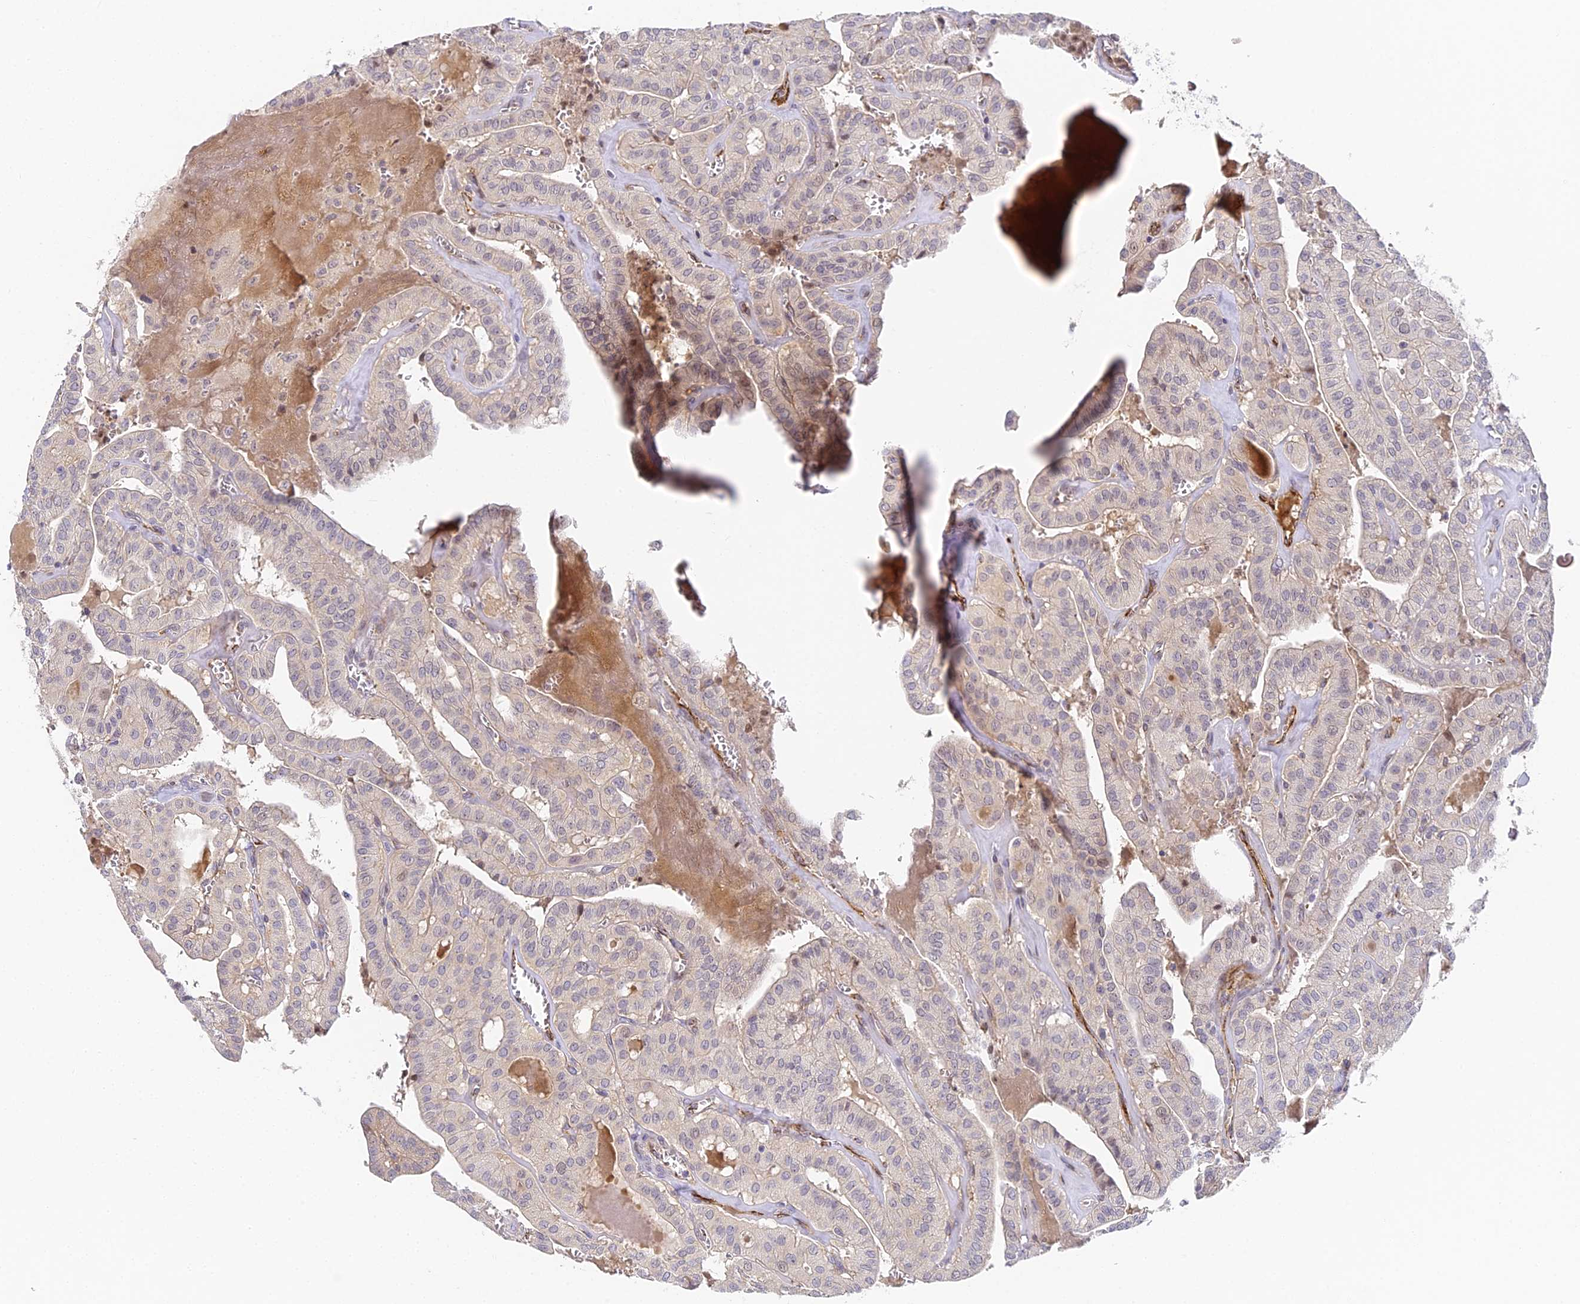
{"staining": {"intensity": "weak", "quantity": "25%-75%", "location": "cytoplasmic/membranous,nuclear"}, "tissue": "thyroid cancer", "cell_type": "Tumor cells", "image_type": "cancer", "snomed": [{"axis": "morphology", "description": "Papillary adenocarcinoma, NOS"}, {"axis": "topography", "description": "Thyroid gland"}], "caption": "DAB immunohistochemical staining of human thyroid cancer (papillary adenocarcinoma) exhibits weak cytoplasmic/membranous and nuclear protein staining in approximately 25%-75% of tumor cells.", "gene": "DNAAF10", "patient": {"sex": "male", "age": 52}}